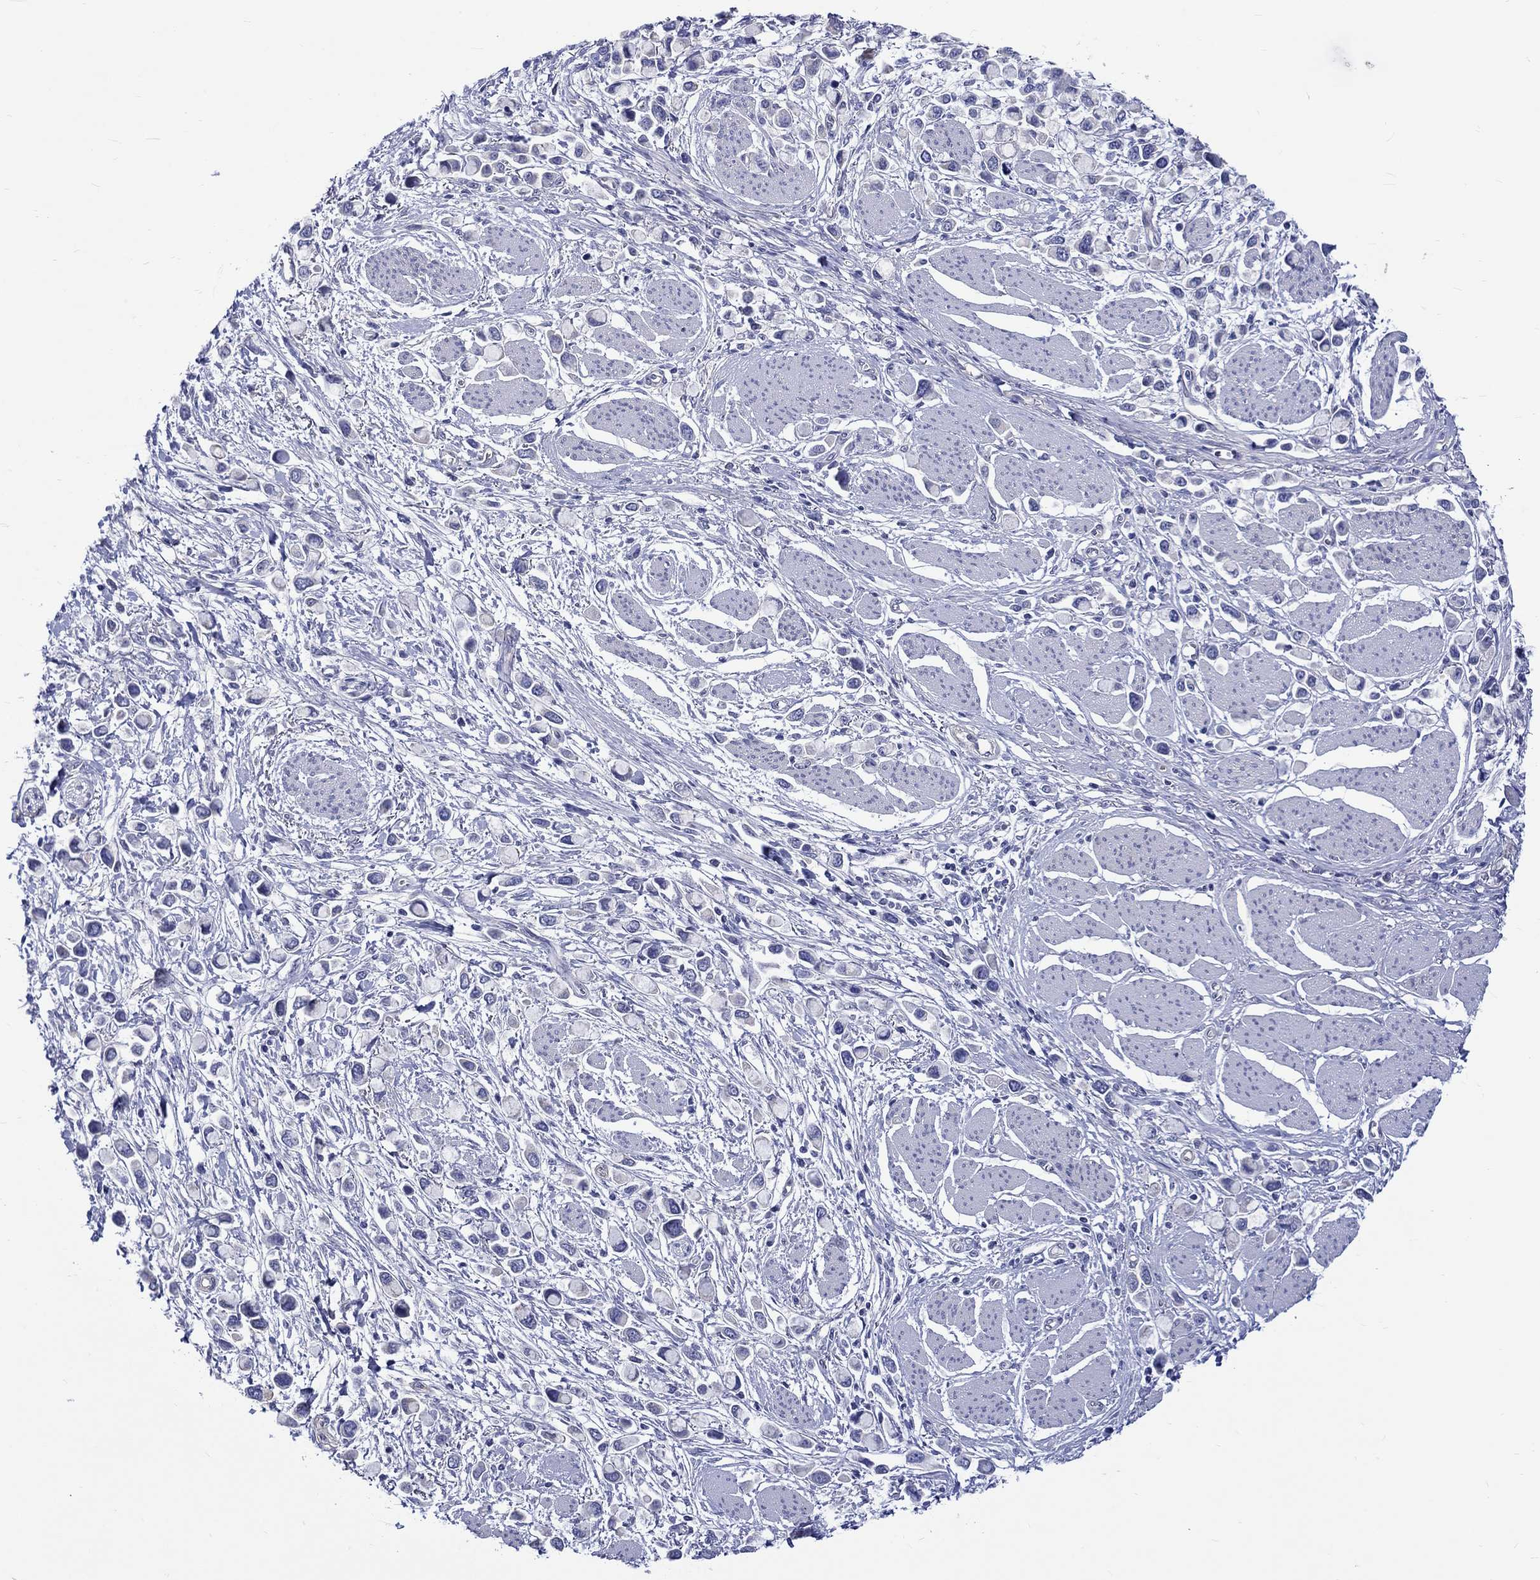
{"staining": {"intensity": "negative", "quantity": "none", "location": "none"}, "tissue": "stomach cancer", "cell_type": "Tumor cells", "image_type": "cancer", "snomed": [{"axis": "morphology", "description": "Adenocarcinoma, NOS"}, {"axis": "topography", "description": "Stomach"}], "caption": "Immunohistochemistry photomicrograph of neoplastic tissue: human stomach cancer stained with DAB (3,3'-diaminobenzidine) demonstrates no significant protein positivity in tumor cells. (DAB (3,3'-diaminobenzidine) immunohistochemistry (IHC), high magnification).", "gene": "SH2D7", "patient": {"sex": "female", "age": 81}}